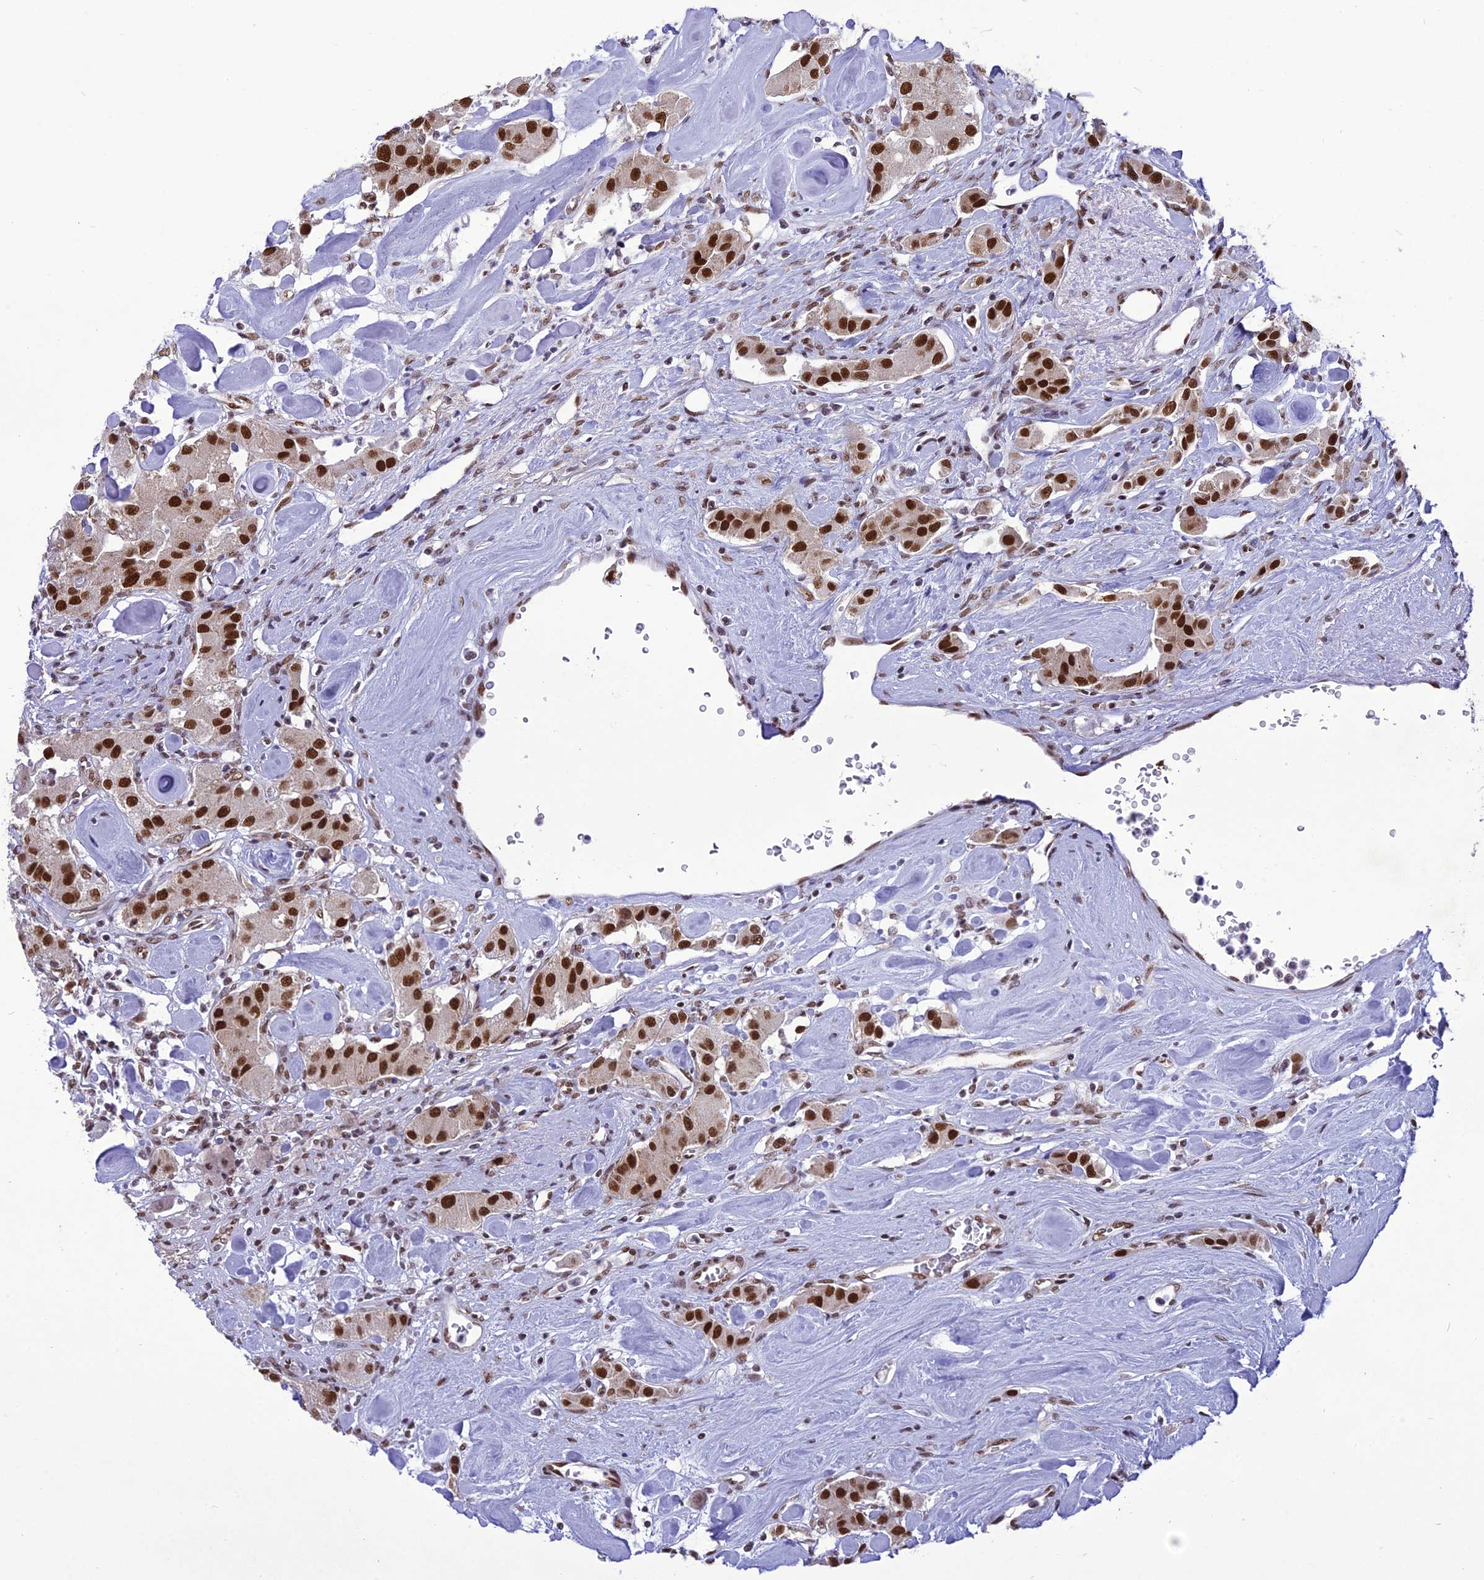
{"staining": {"intensity": "strong", "quantity": ">75%", "location": "nuclear"}, "tissue": "carcinoid", "cell_type": "Tumor cells", "image_type": "cancer", "snomed": [{"axis": "morphology", "description": "Carcinoid, malignant, NOS"}, {"axis": "topography", "description": "Pancreas"}], "caption": "Approximately >75% of tumor cells in malignant carcinoid demonstrate strong nuclear protein staining as visualized by brown immunohistochemical staining.", "gene": "DDX1", "patient": {"sex": "male", "age": 41}}